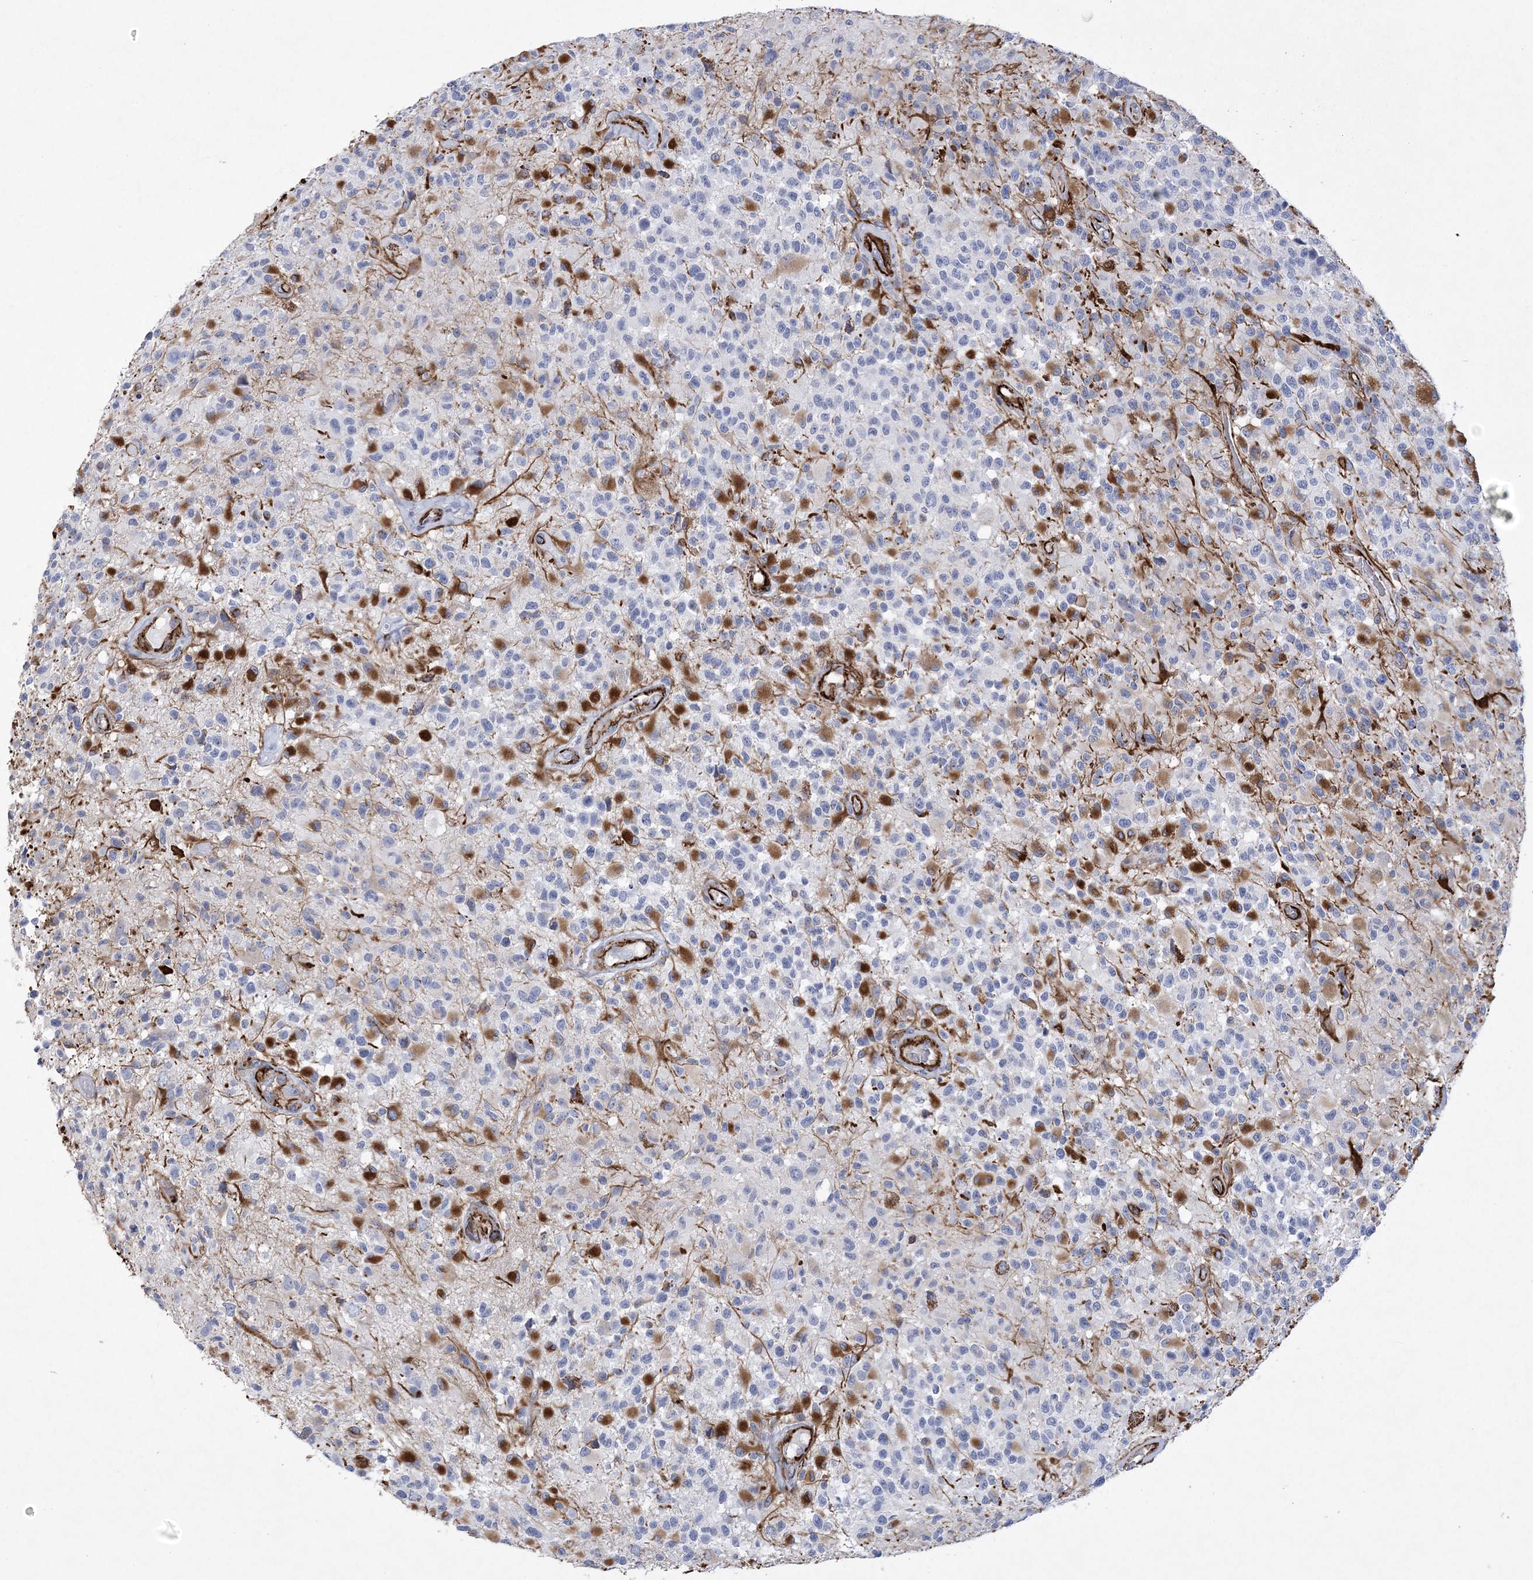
{"staining": {"intensity": "moderate", "quantity": "<25%", "location": "cytoplasmic/membranous"}, "tissue": "glioma", "cell_type": "Tumor cells", "image_type": "cancer", "snomed": [{"axis": "morphology", "description": "Glioma, malignant, High grade"}, {"axis": "morphology", "description": "Glioblastoma, NOS"}, {"axis": "topography", "description": "Brain"}], "caption": "Human glioma stained with a protein marker displays moderate staining in tumor cells.", "gene": "ARSJ", "patient": {"sex": "male", "age": 60}}